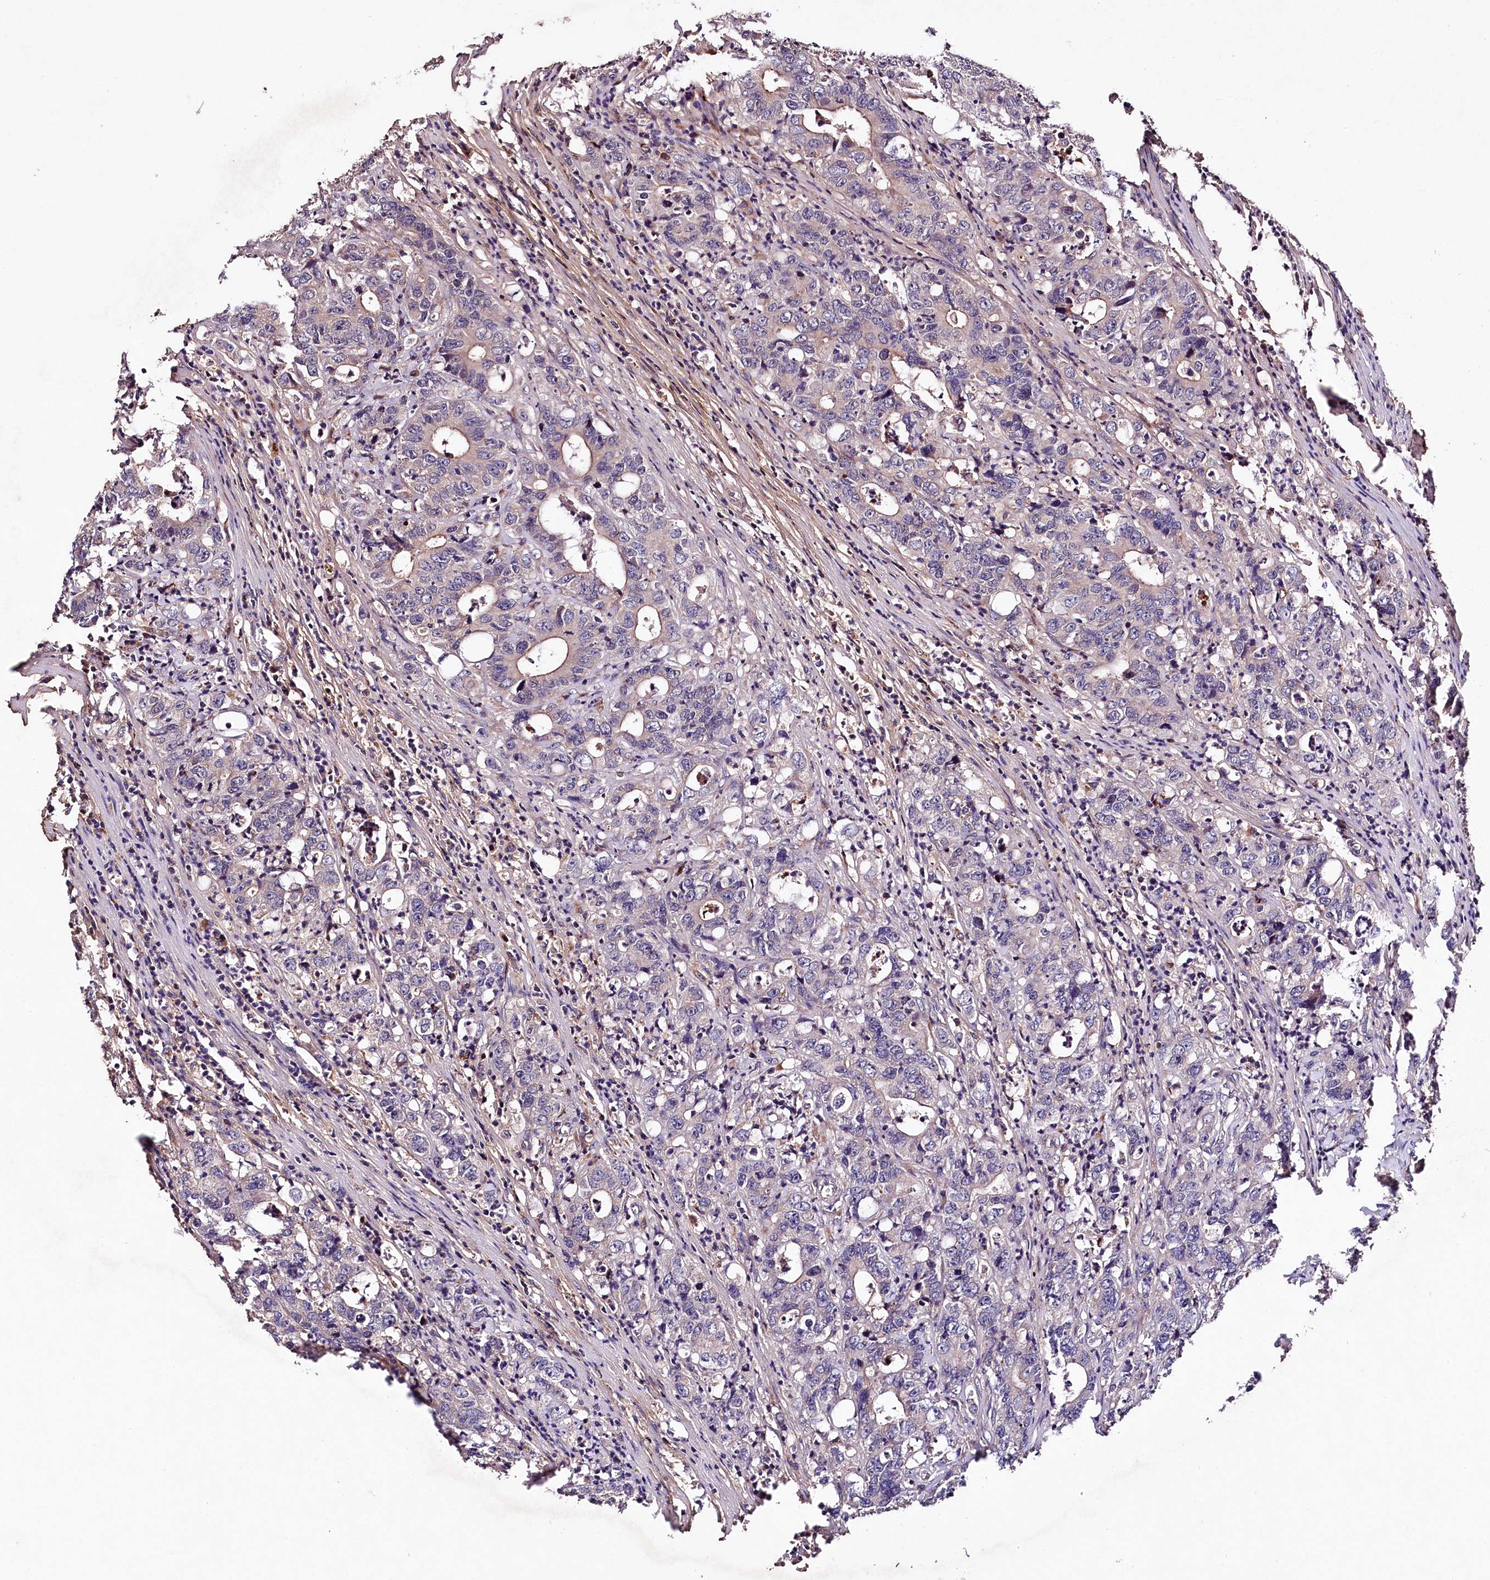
{"staining": {"intensity": "negative", "quantity": "none", "location": "none"}, "tissue": "colorectal cancer", "cell_type": "Tumor cells", "image_type": "cancer", "snomed": [{"axis": "morphology", "description": "Adenocarcinoma, NOS"}, {"axis": "topography", "description": "Colon"}], "caption": "Immunohistochemistry histopathology image of neoplastic tissue: colorectal cancer stained with DAB reveals no significant protein staining in tumor cells.", "gene": "TNPO3", "patient": {"sex": "female", "age": 75}}